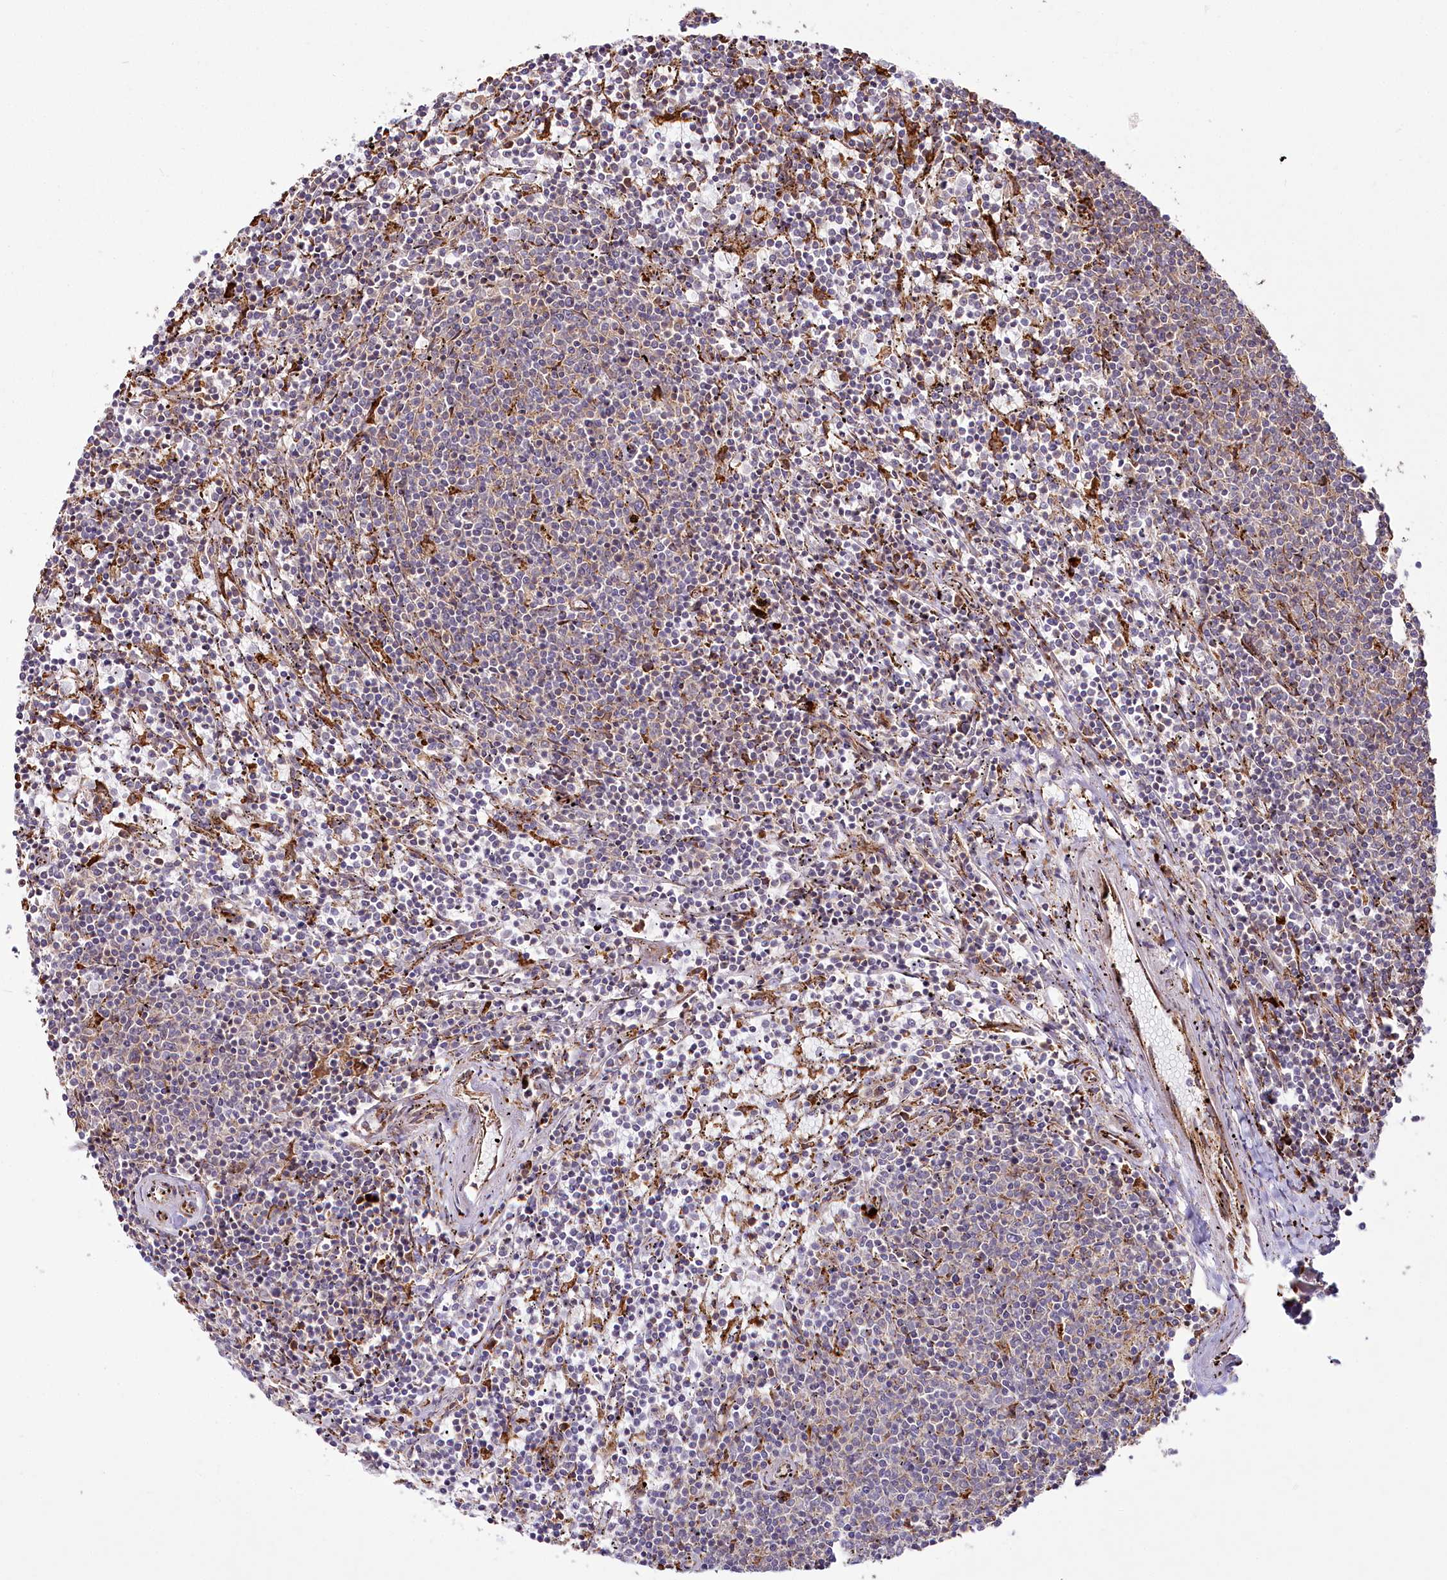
{"staining": {"intensity": "weak", "quantity": "25%-75%", "location": "cytoplasmic/membranous"}, "tissue": "lymphoma", "cell_type": "Tumor cells", "image_type": "cancer", "snomed": [{"axis": "morphology", "description": "Malignant lymphoma, non-Hodgkin's type, Low grade"}, {"axis": "topography", "description": "Spleen"}], "caption": "About 25%-75% of tumor cells in human malignant lymphoma, non-Hodgkin's type (low-grade) show weak cytoplasmic/membranous protein staining as visualized by brown immunohistochemical staining.", "gene": "POGLUT1", "patient": {"sex": "female", "age": 50}}